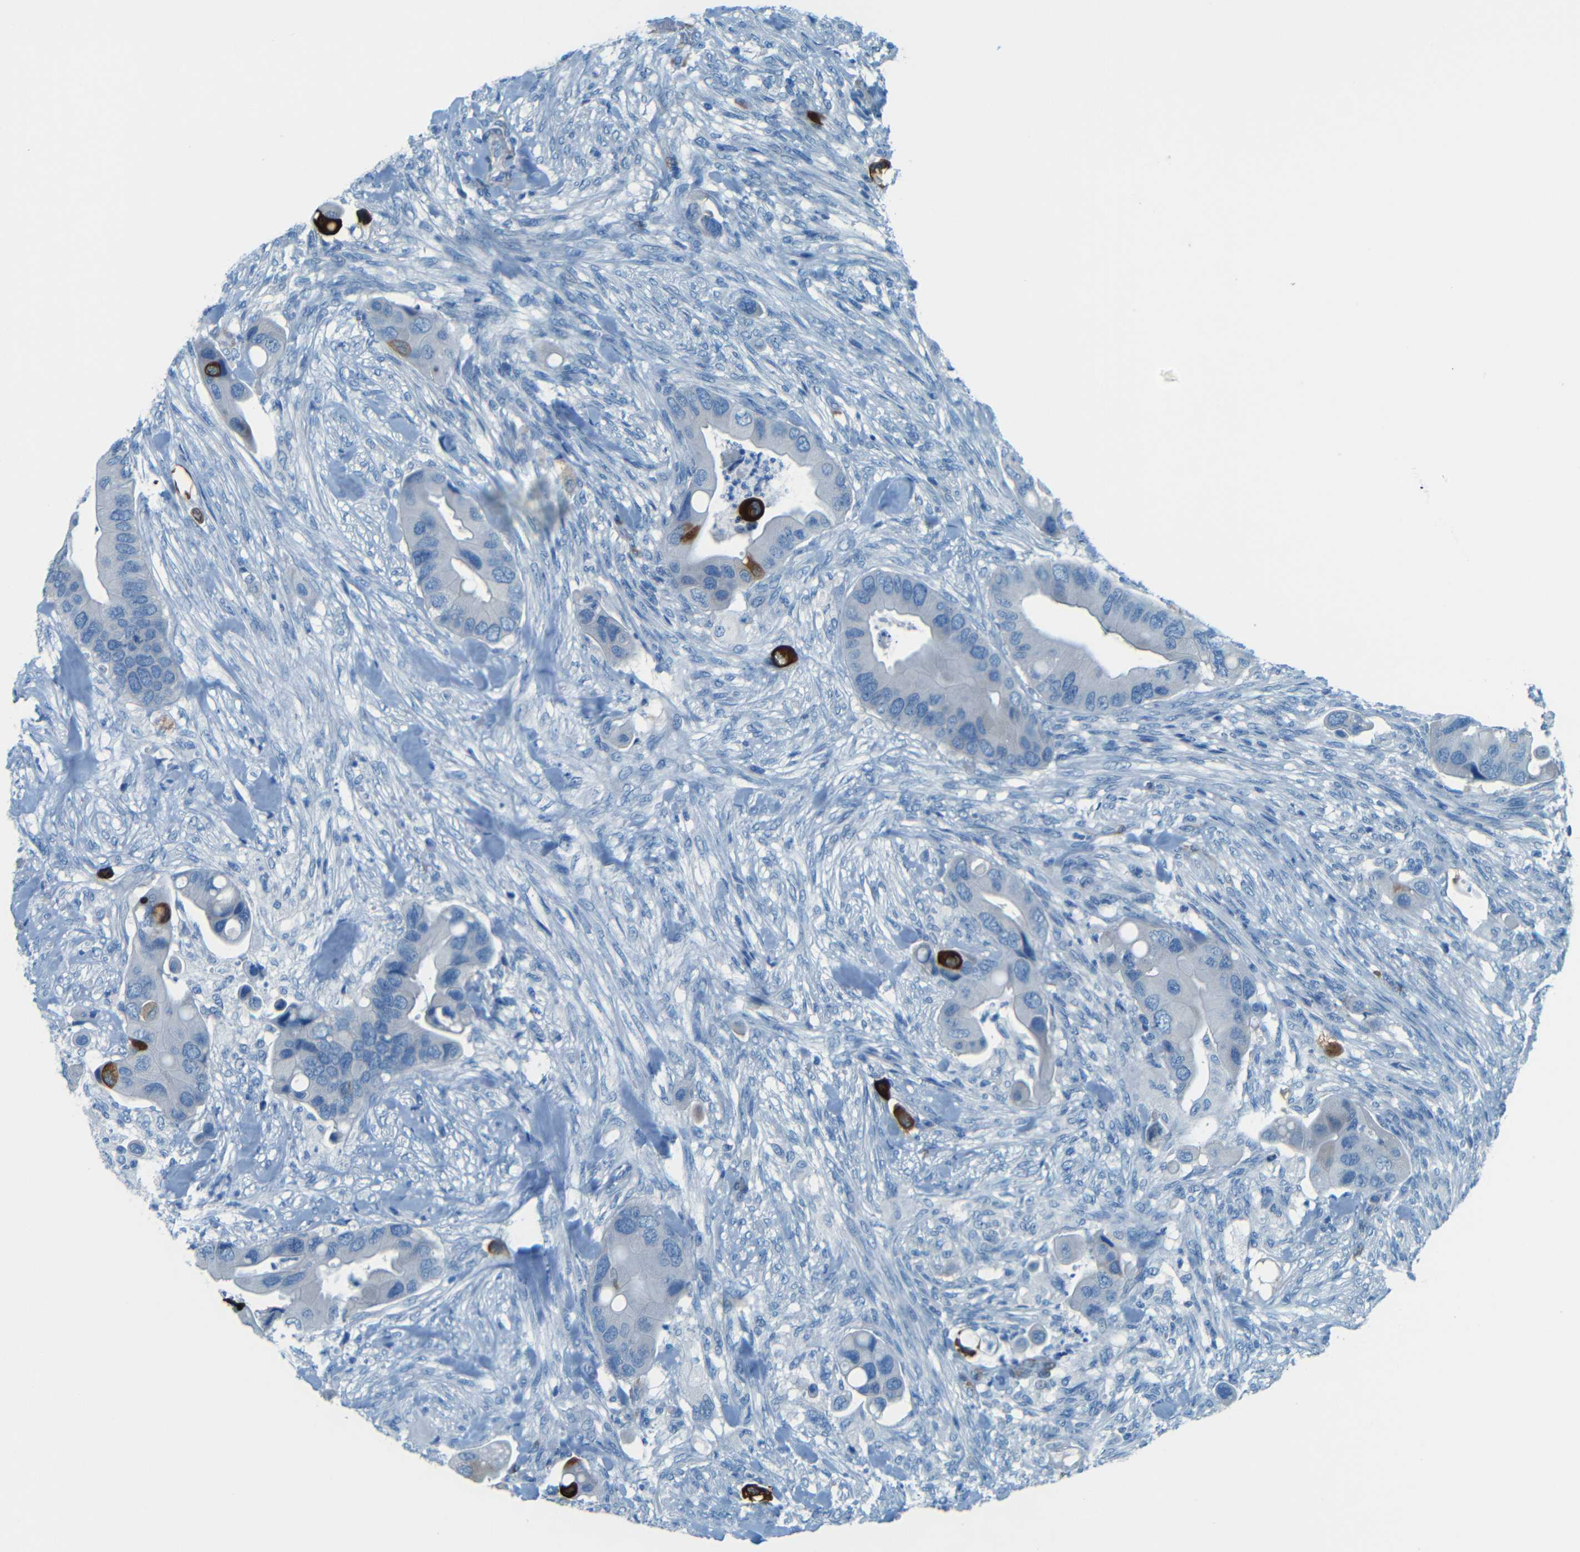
{"staining": {"intensity": "negative", "quantity": "none", "location": "none"}, "tissue": "colorectal cancer", "cell_type": "Tumor cells", "image_type": "cancer", "snomed": [{"axis": "morphology", "description": "Adenocarcinoma, NOS"}, {"axis": "topography", "description": "Rectum"}], "caption": "Immunohistochemistry (IHC) micrograph of neoplastic tissue: human adenocarcinoma (colorectal) stained with DAB displays no significant protein positivity in tumor cells.", "gene": "MAP2", "patient": {"sex": "female", "age": 57}}